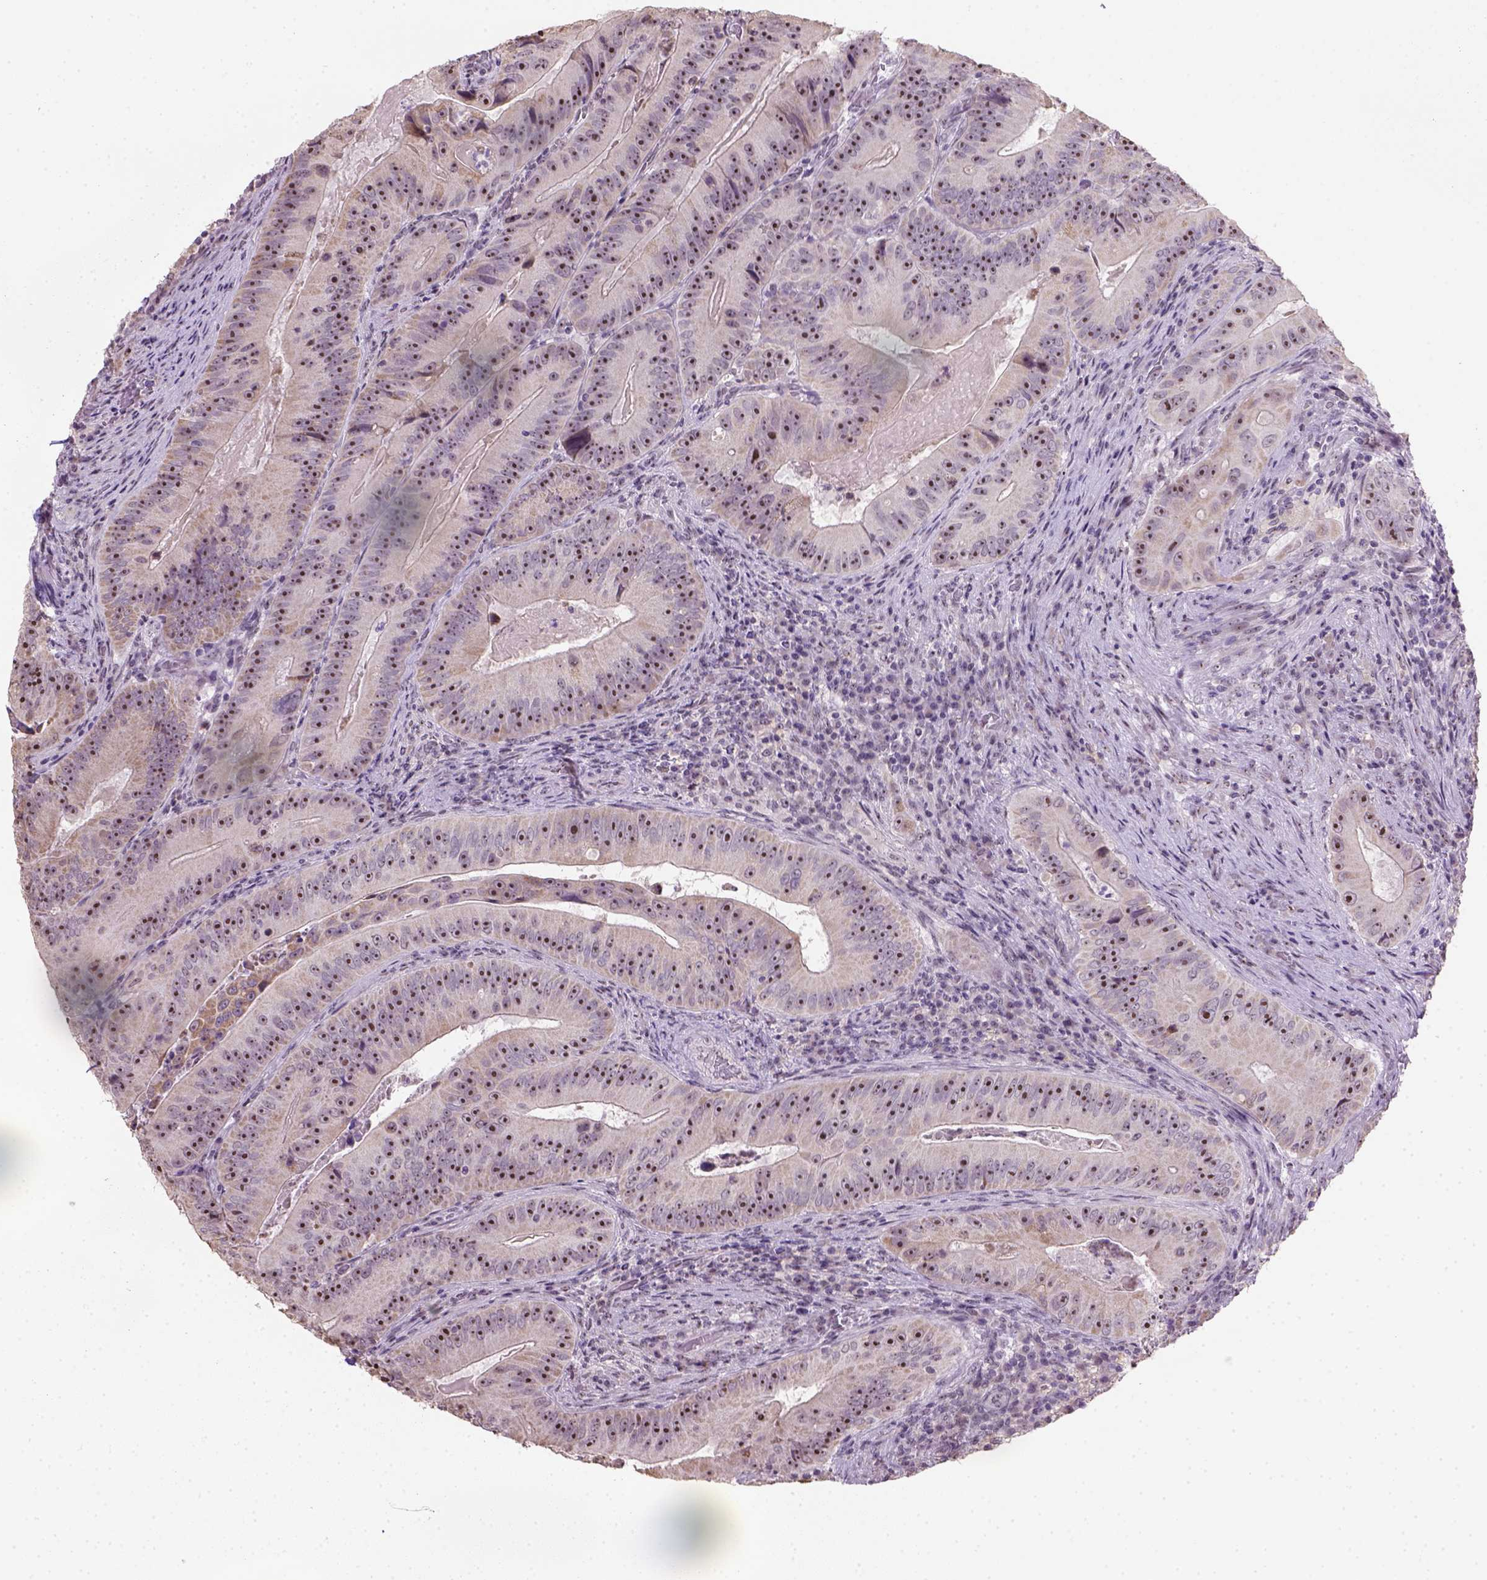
{"staining": {"intensity": "strong", "quantity": ">75%", "location": "nuclear"}, "tissue": "colorectal cancer", "cell_type": "Tumor cells", "image_type": "cancer", "snomed": [{"axis": "morphology", "description": "Adenocarcinoma, NOS"}, {"axis": "topography", "description": "Colon"}], "caption": "Immunohistochemistry (IHC) (DAB (3,3'-diaminobenzidine)) staining of adenocarcinoma (colorectal) shows strong nuclear protein expression in approximately >75% of tumor cells.", "gene": "DDX50", "patient": {"sex": "female", "age": 86}}